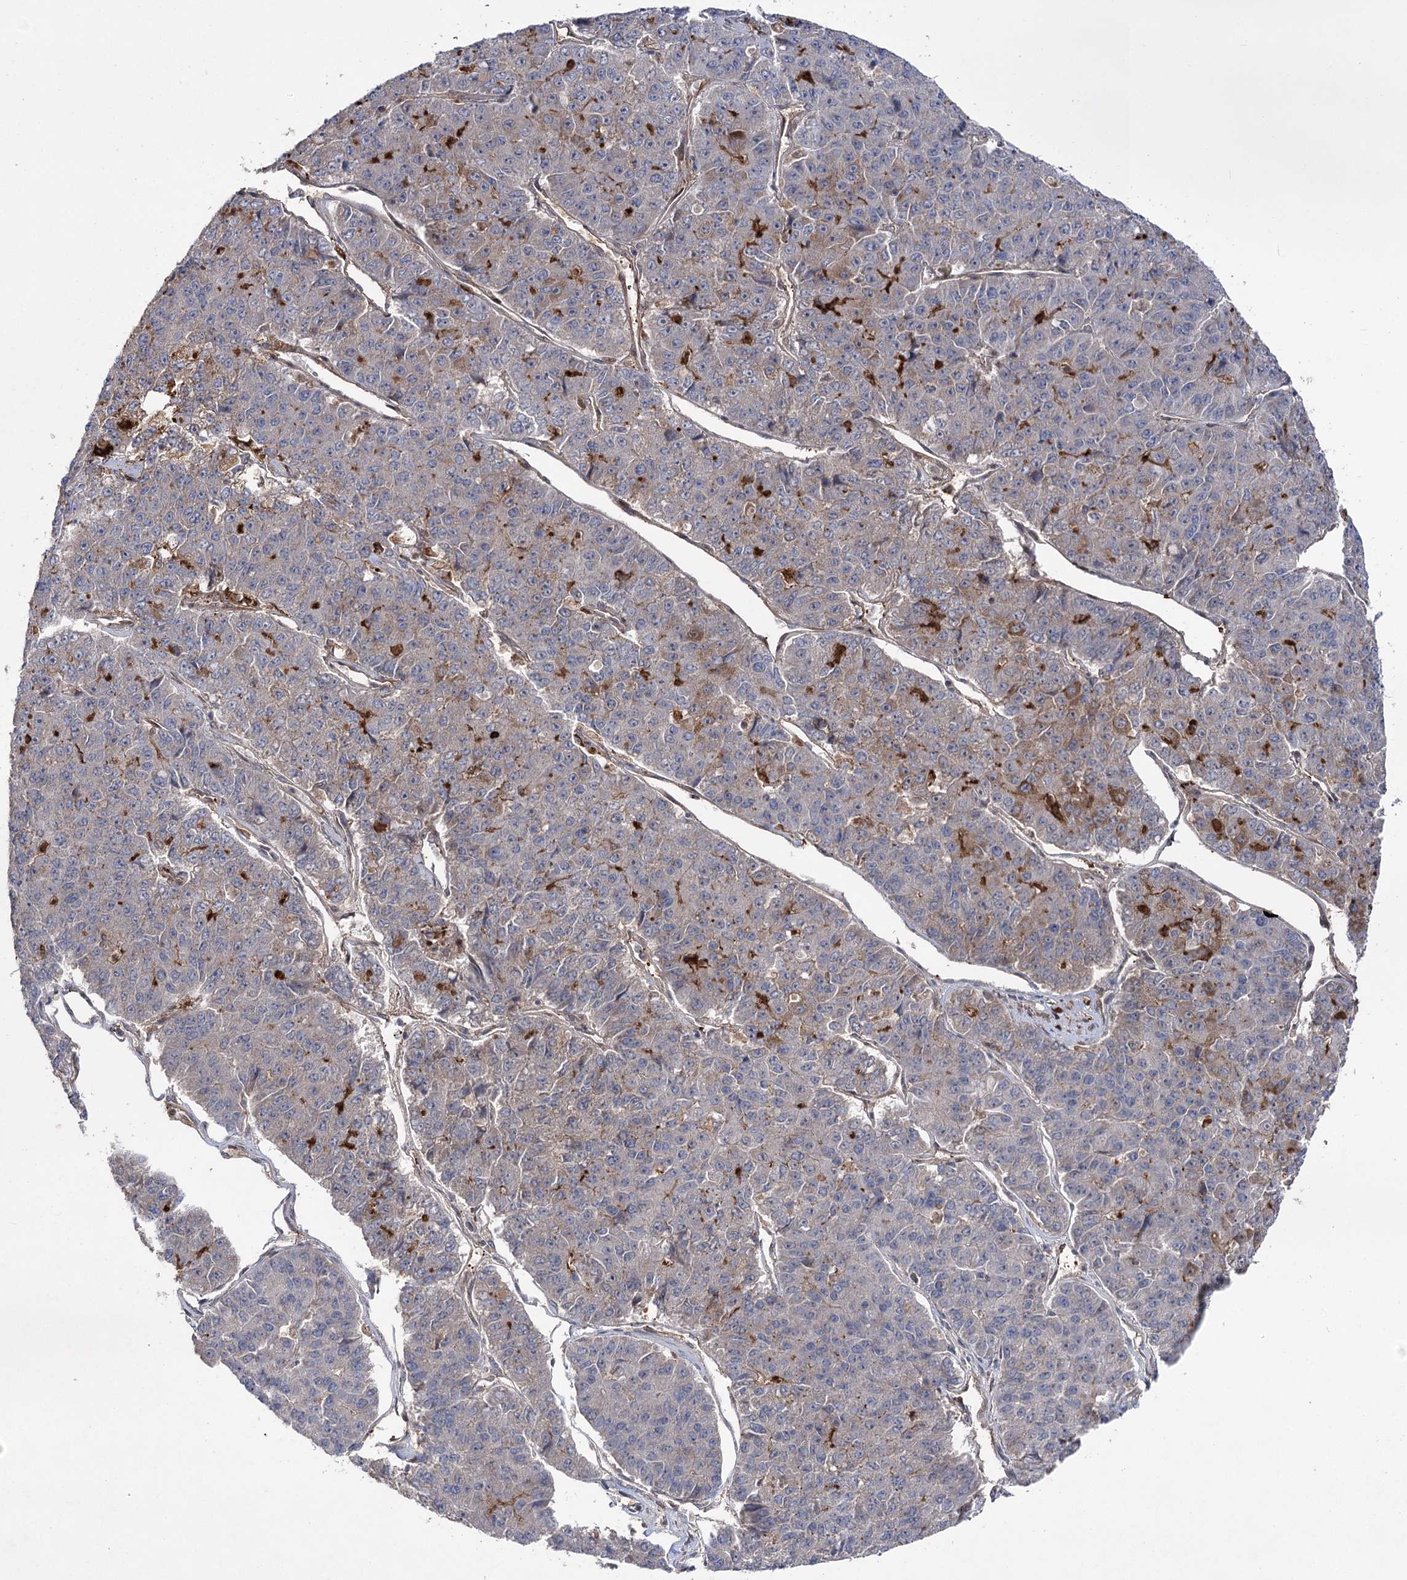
{"staining": {"intensity": "weak", "quantity": "<25%", "location": "cytoplasmic/membranous"}, "tissue": "pancreatic cancer", "cell_type": "Tumor cells", "image_type": "cancer", "snomed": [{"axis": "morphology", "description": "Adenocarcinoma, NOS"}, {"axis": "topography", "description": "Pancreas"}], "caption": "Immunohistochemistry micrograph of pancreatic adenocarcinoma stained for a protein (brown), which reveals no expression in tumor cells.", "gene": "OTUD1", "patient": {"sex": "male", "age": 50}}